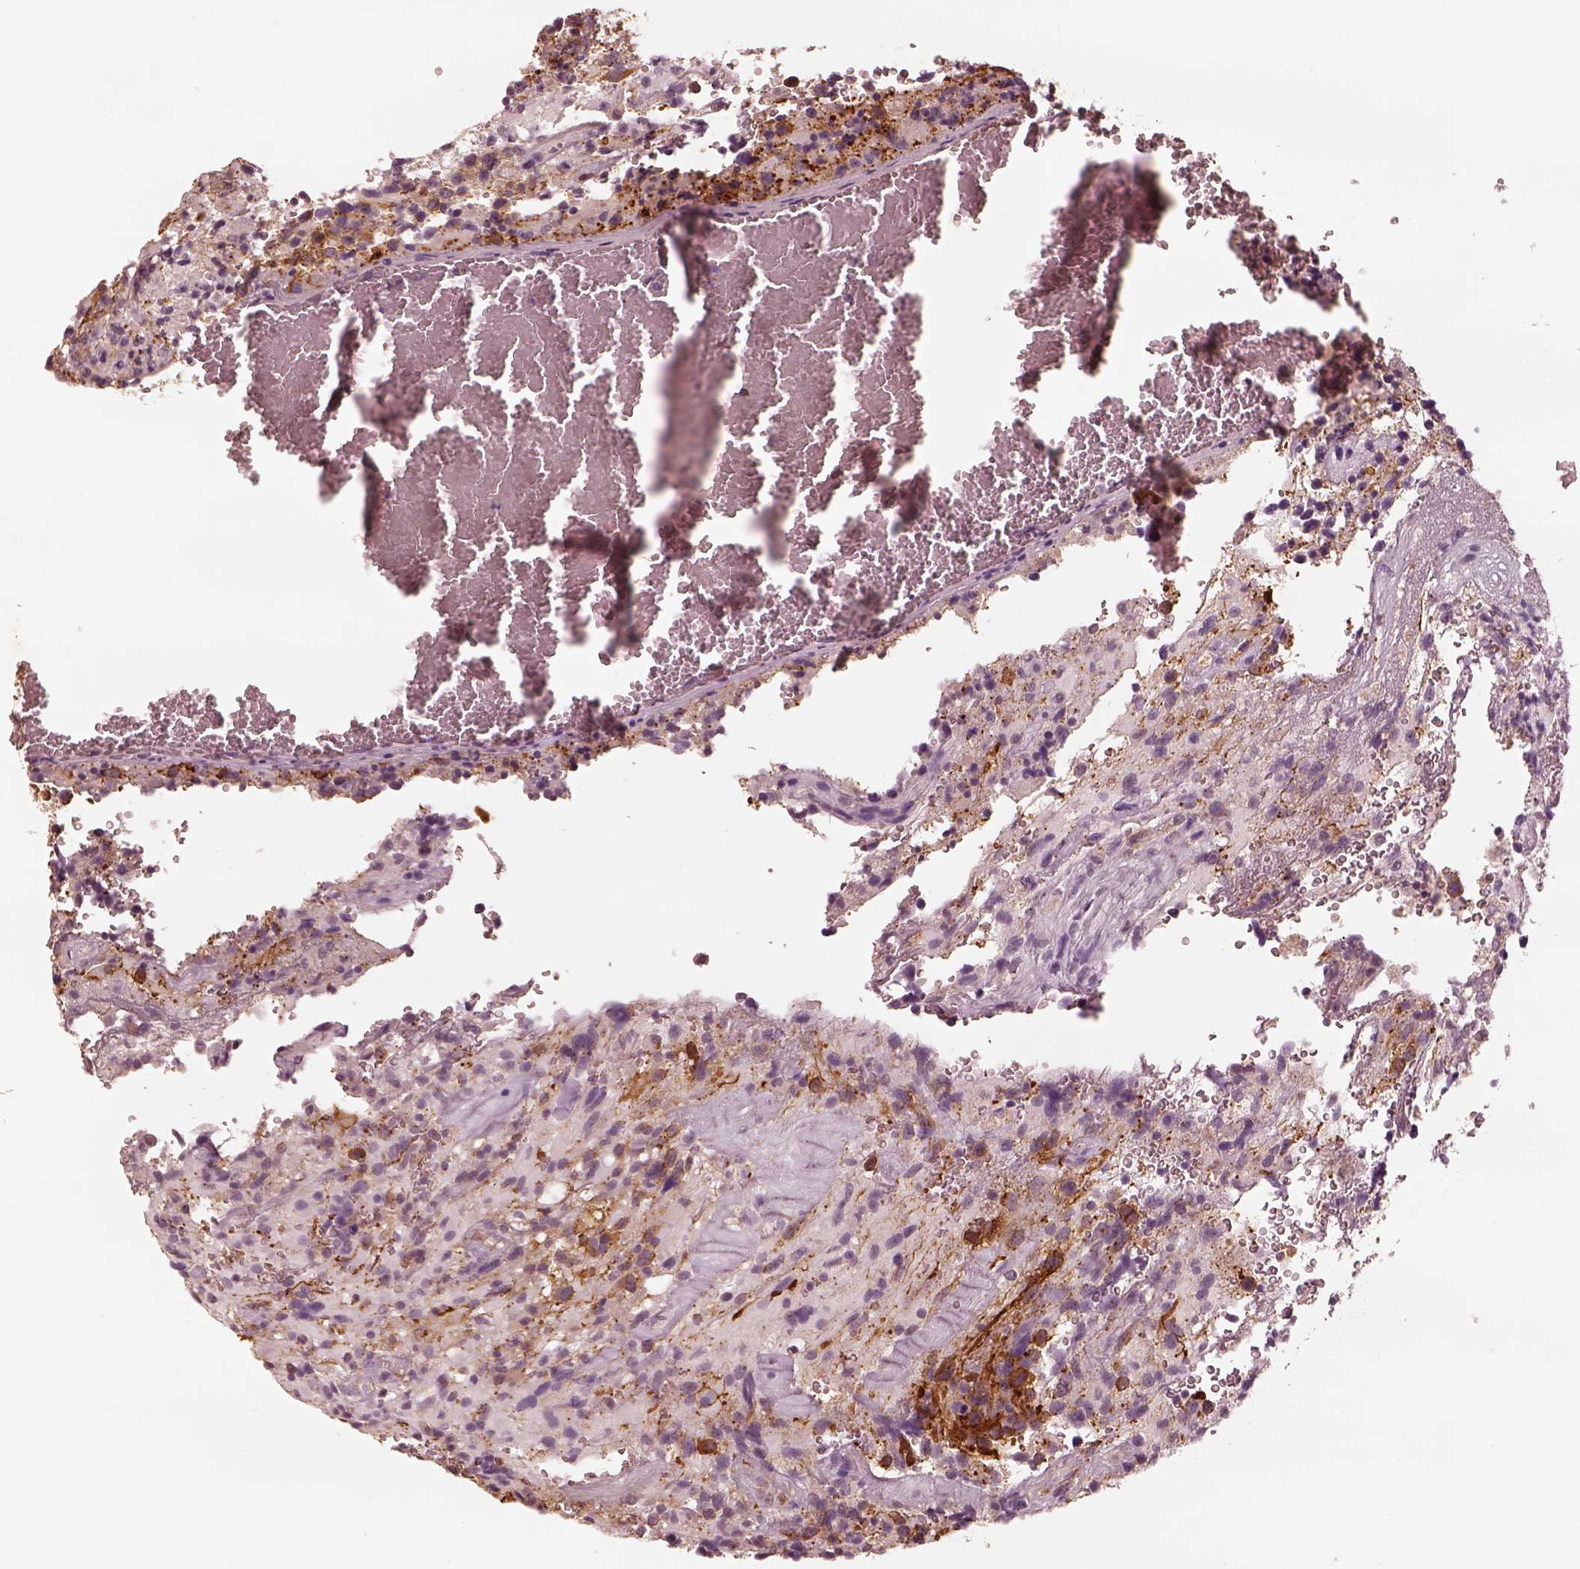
{"staining": {"intensity": "moderate", "quantity": ">75%", "location": "cytoplasmic/membranous"}, "tissue": "glioma", "cell_type": "Tumor cells", "image_type": "cancer", "snomed": [{"axis": "morphology", "description": "Glioma, malignant, High grade"}, {"axis": "topography", "description": "Brain"}], "caption": "Glioma was stained to show a protein in brown. There is medium levels of moderate cytoplasmic/membranous expression in approximately >75% of tumor cells.", "gene": "DNAAF9", "patient": {"sex": "female", "age": 40}}